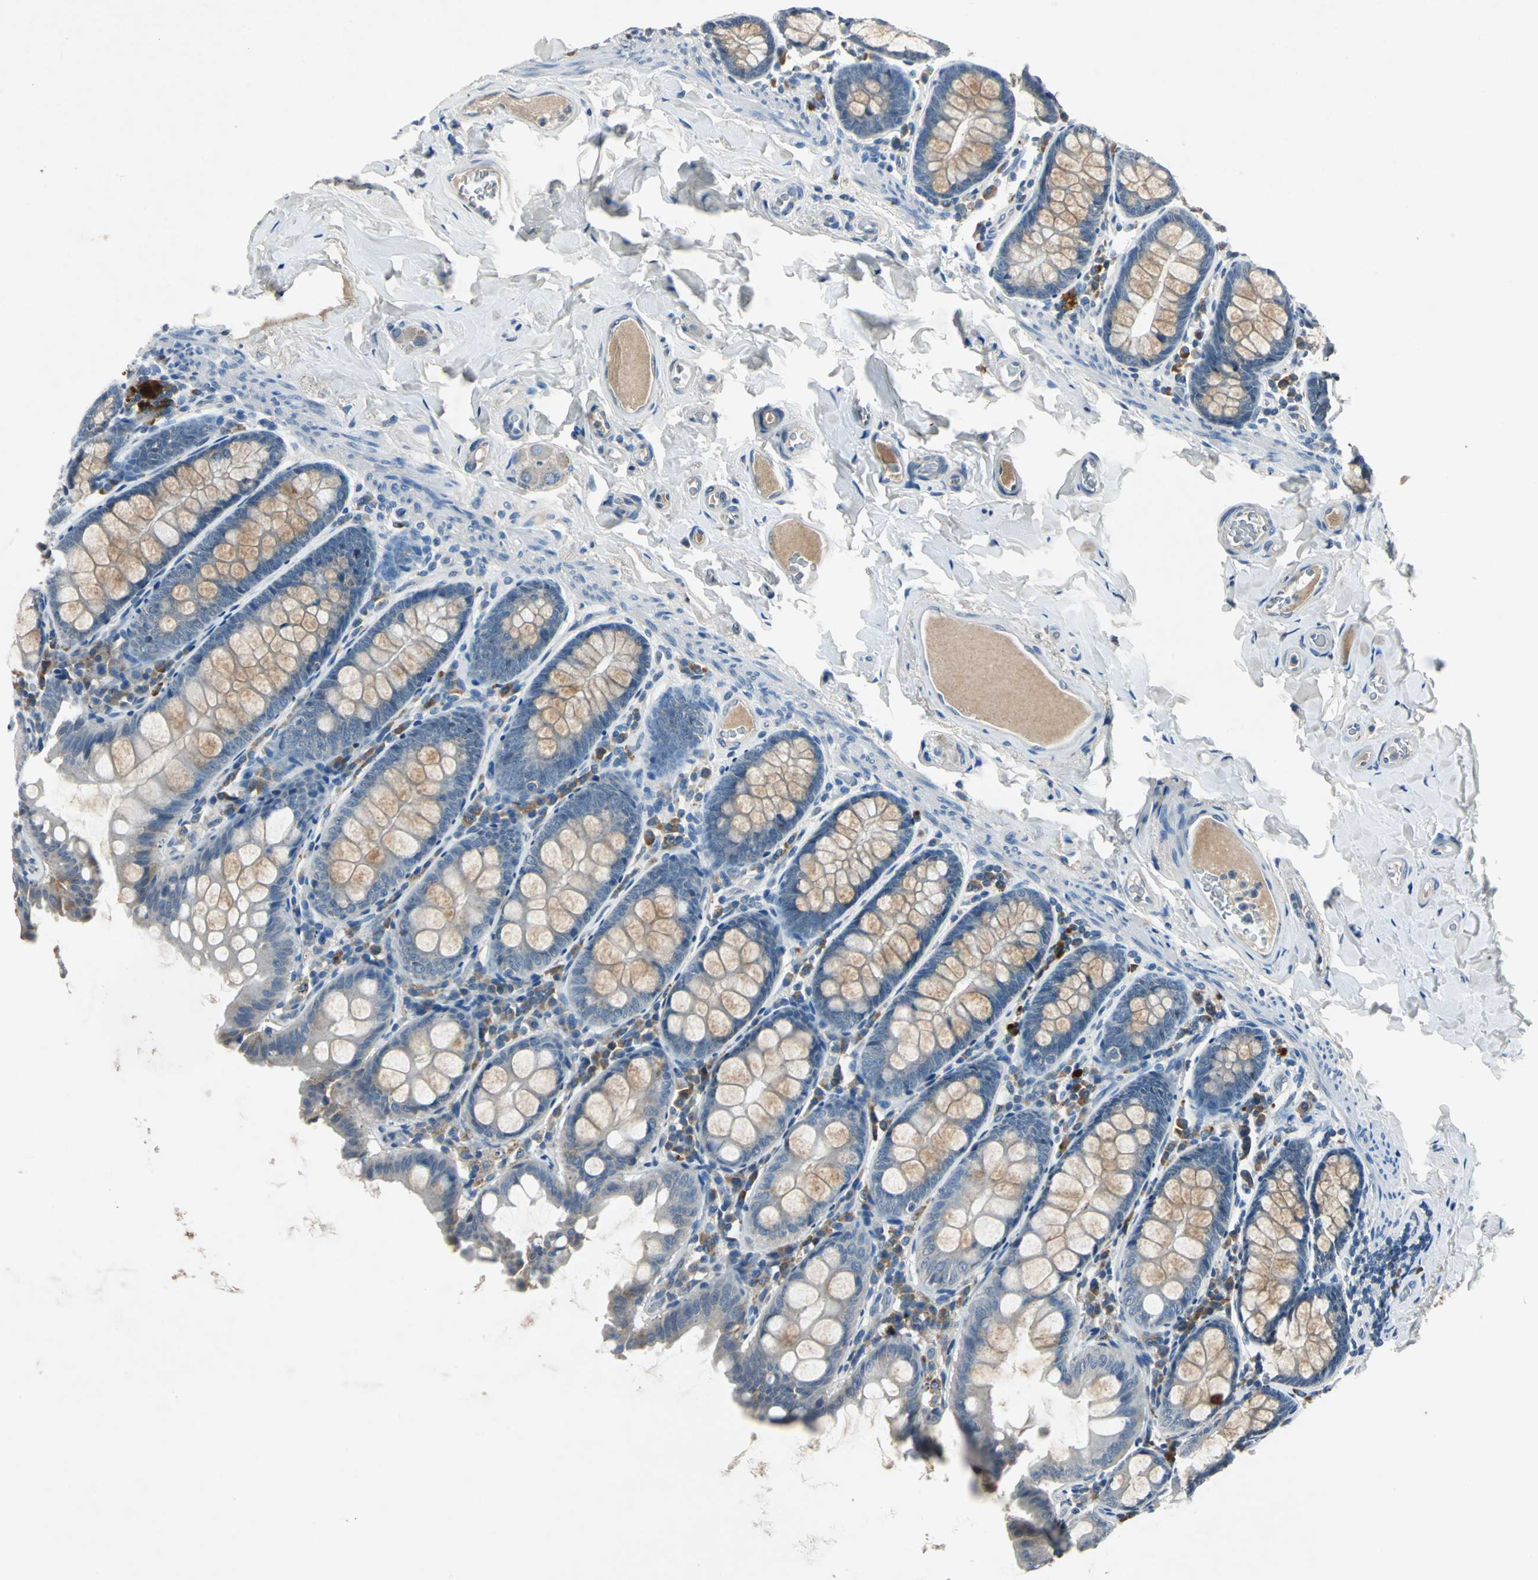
{"staining": {"intensity": "negative", "quantity": "none", "location": "none"}, "tissue": "colon", "cell_type": "Endothelial cells", "image_type": "normal", "snomed": [{"axis": "morphology", "description": "Normal tissue, NOS"}, {"axis": "topography", "description": "Colon"}], "caption": "Immunohistochemistry micrograph of normal human colon stained for a protein (brown), which exhibits no staining in endothelial cells. (Stains: DAB immunohistochemistry with hematoxylin counter stain, Microscopy: brightfield microscopy at high magnification).", "gene": "SLC2A13", "patient": {"sex": "female", "age": 61}}